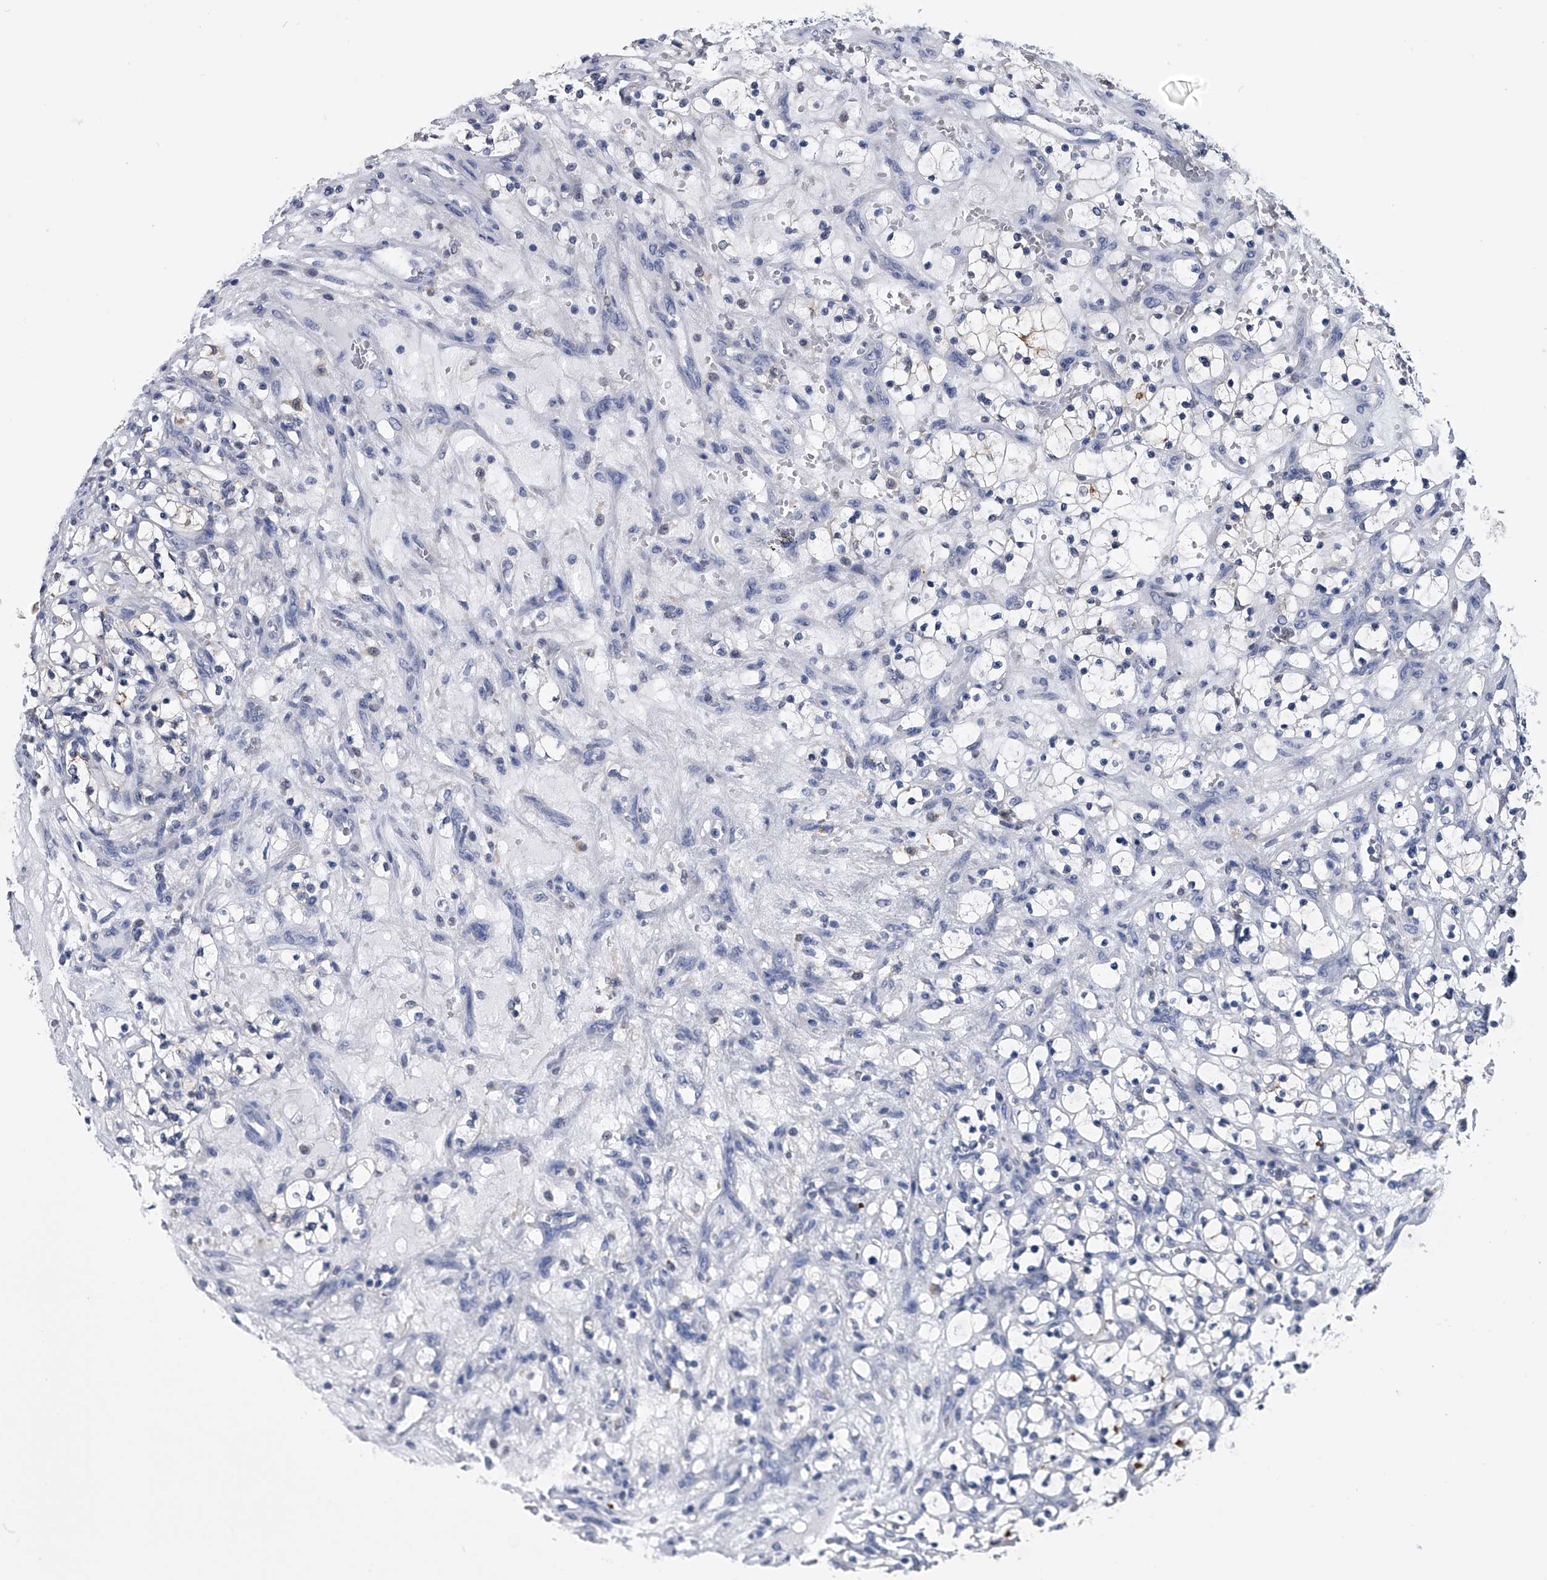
{"staining": {"intensity": "moderate", "quantity": "25%-75%", "location": "cytoplasmic/membranous"}, "tissue": "renal cancer", "cell_type": "Tumor cells", "image_type": "cancer", "snomed": [{"axis": "morphology", "description": "Adenocarcinoma, NOS"}, {"axis": "topography", "description": "Kidney"}], "caption": "Human renal adenocarcinoma stained with a protein marker displays moderate staining in tumor cells.", "gene": "PDXK", "patient": {"sex": "female", "age": 69}}